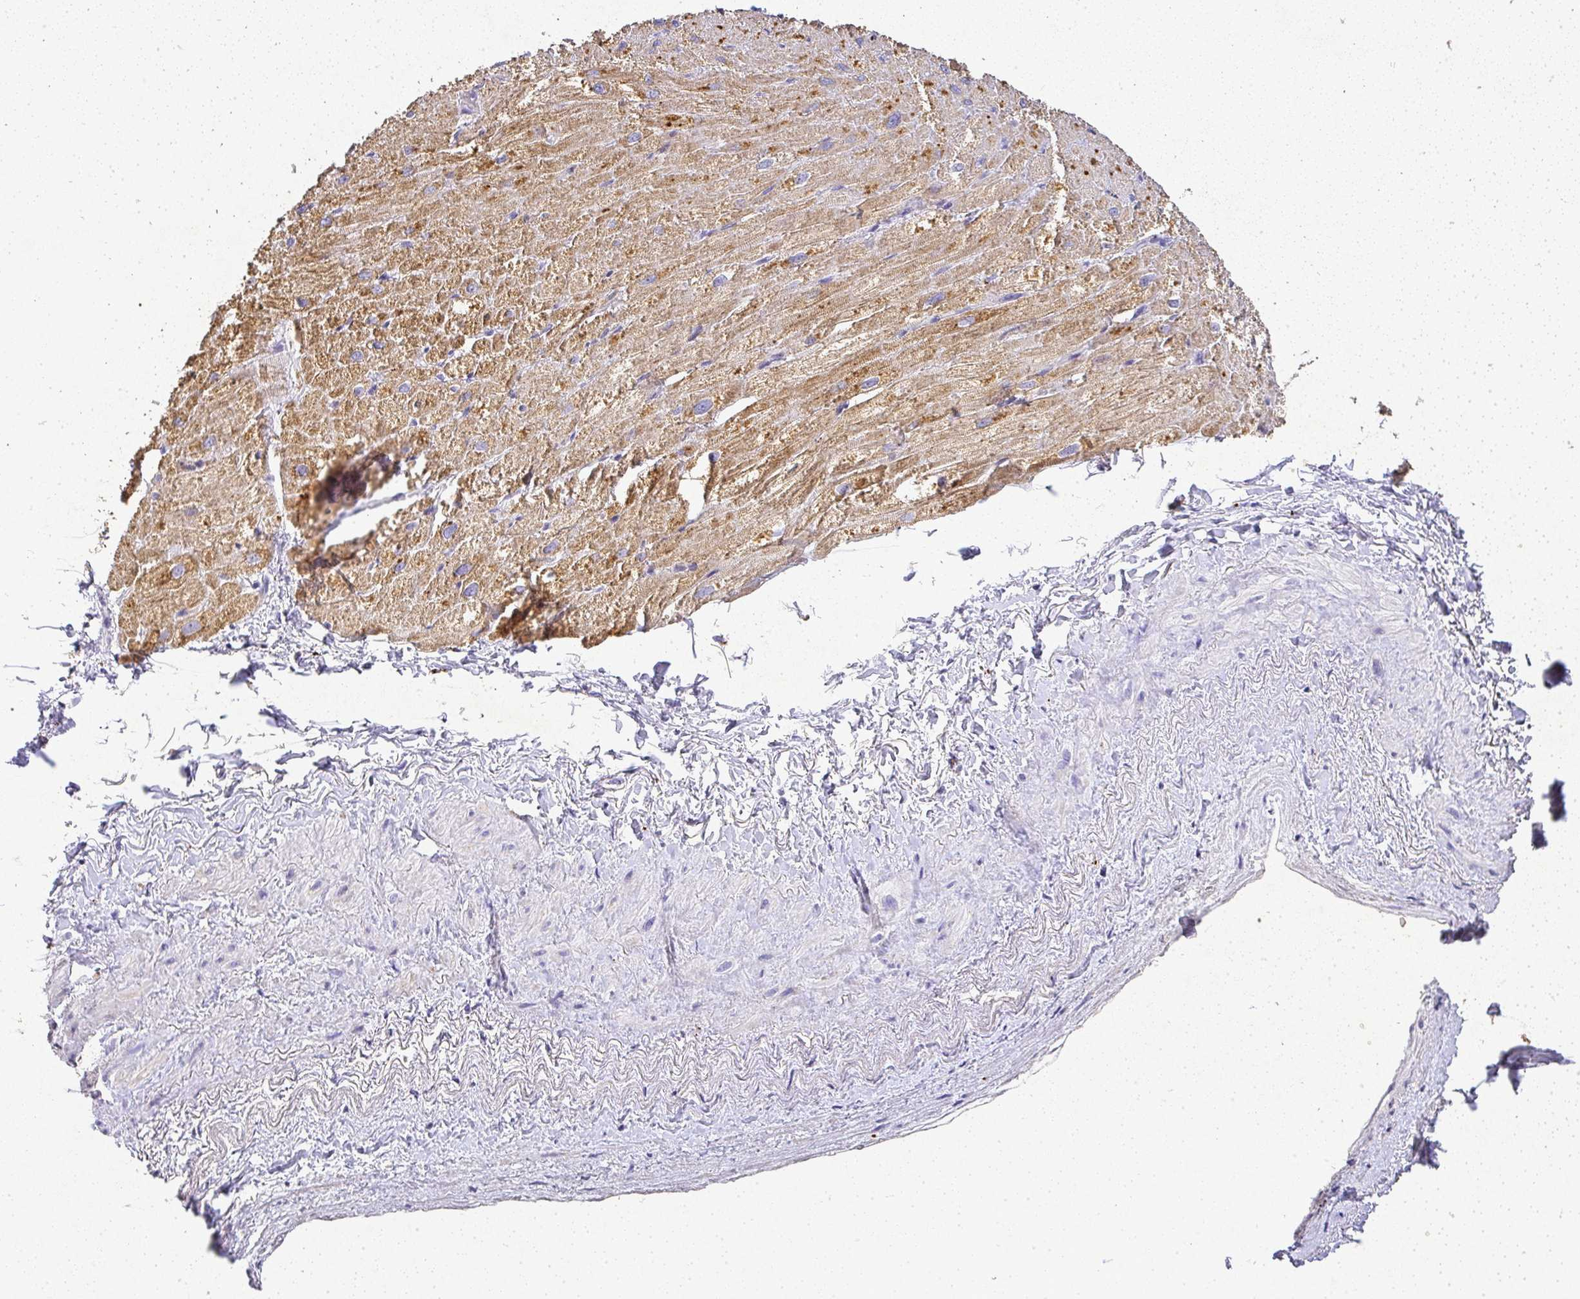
{"staining": {"intensity": "moderate", "quantity": ">75%", "location": "cytoplasmic/membranous"}, "tissue": "heart muscle", "cell_type": "Cardiomyocytes", "image_type": "normal", "snomed": [{"axis": "morphology", "description": "Normal tissue, NOS"}, {"axis": "topography", "description": "Heart"}], "caption": "Protein expression analysis of unremarkable heart muscle exhibits moderate cytoplasmic/membranous expression in approximately >75% of cardiomyocytes.", "gene": "RPS2", "patient": {"sex": "male", "age": 62}}